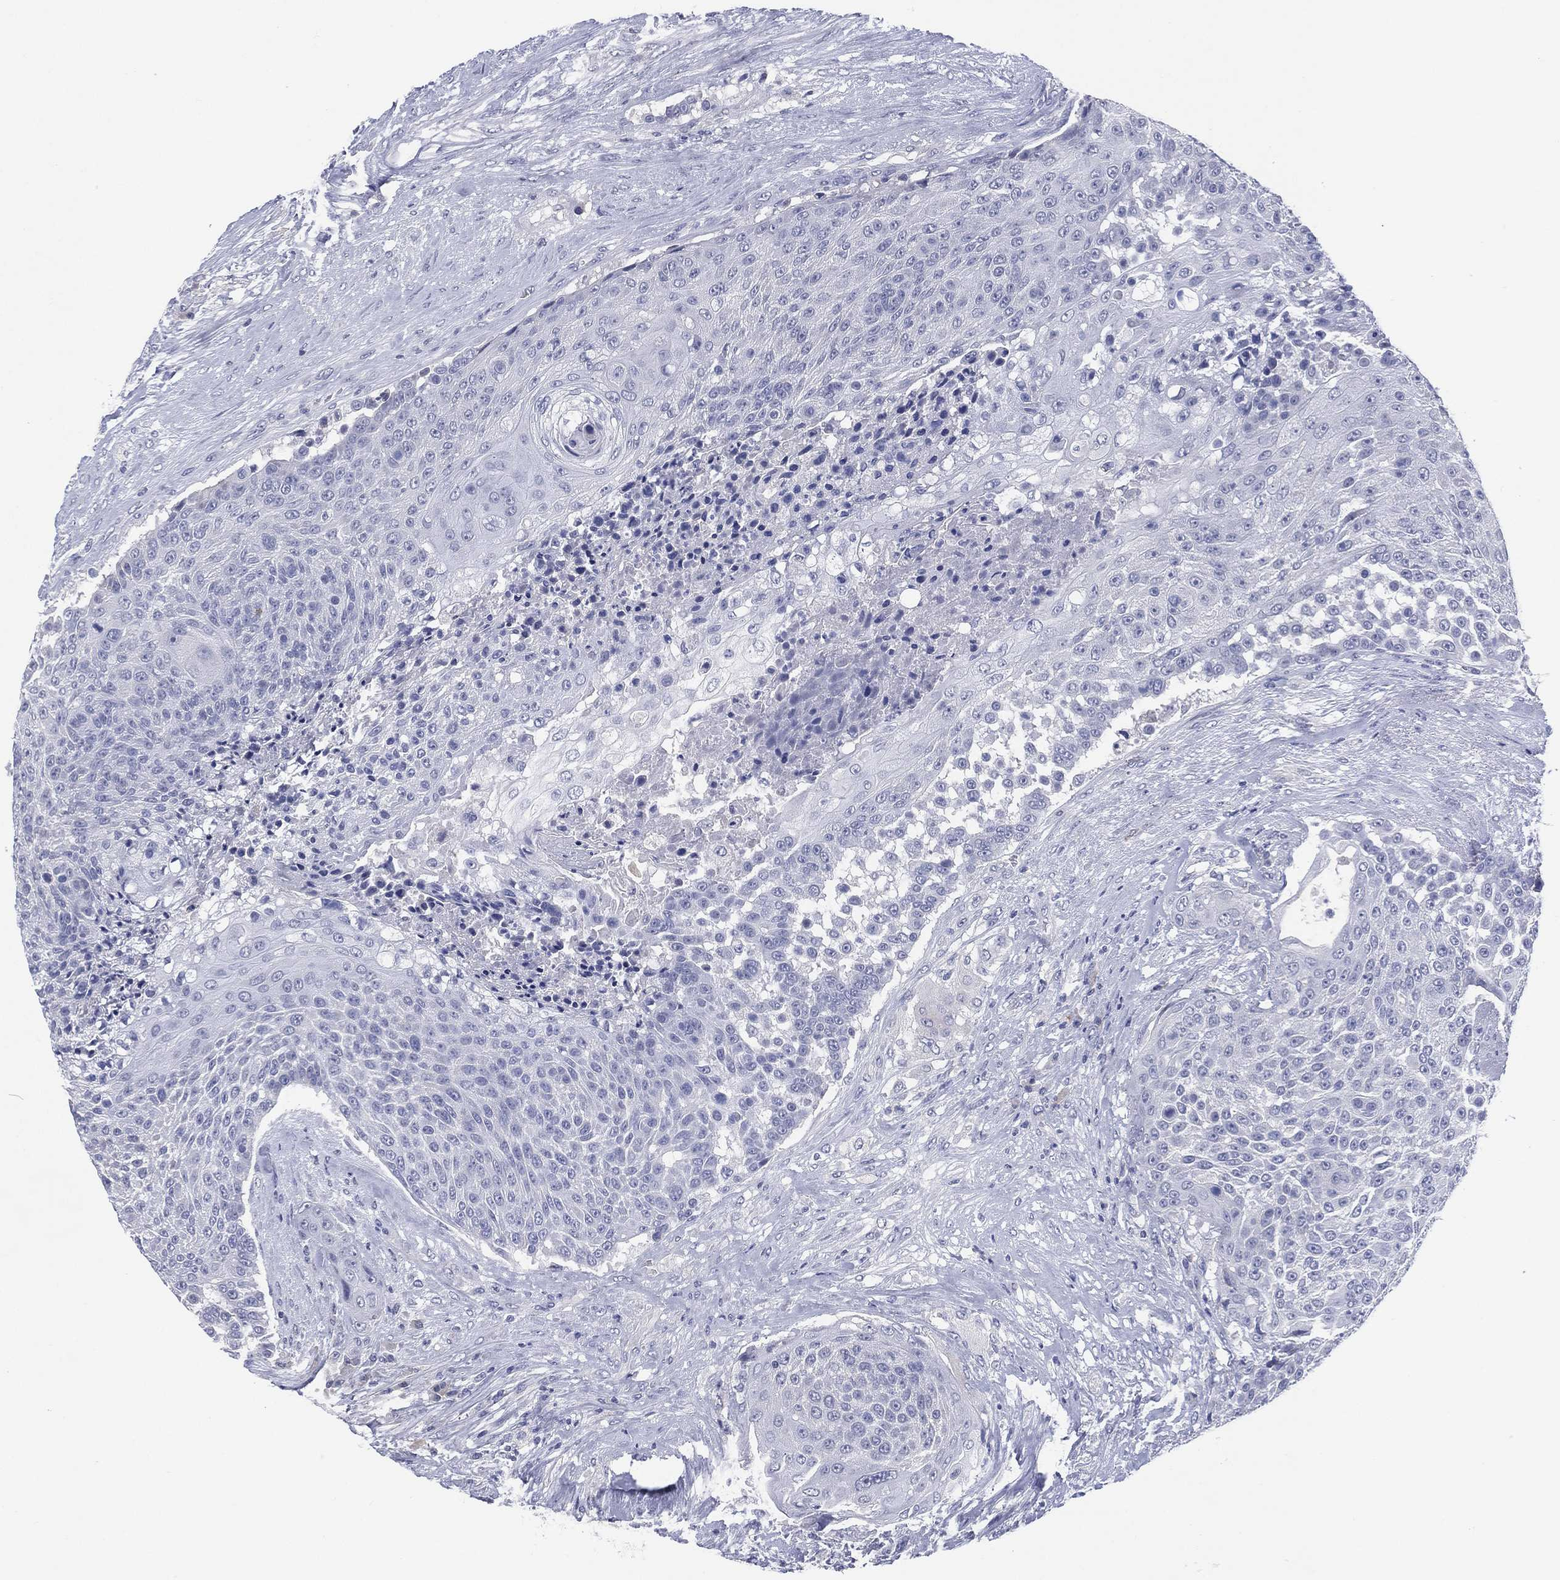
{"staining": {"intensity": "negative", "quantity": "none", "location": "none"}, "tissue": "urothelial cancer", "cell_type": "Tumor cells", "image_type": "cancer", "snomed": [{"axis": "morphology", "description": "Urothelial carcinoma, High grade"}, {"axis": "topography", "description": "Urinary bladder"}], "caption": "Urothelial cancer was stained to show a protein in brown. There is no significant positivity in tumor cells.", "gene": "KRT35", "patient": {"sex": "female", "age": 63}}